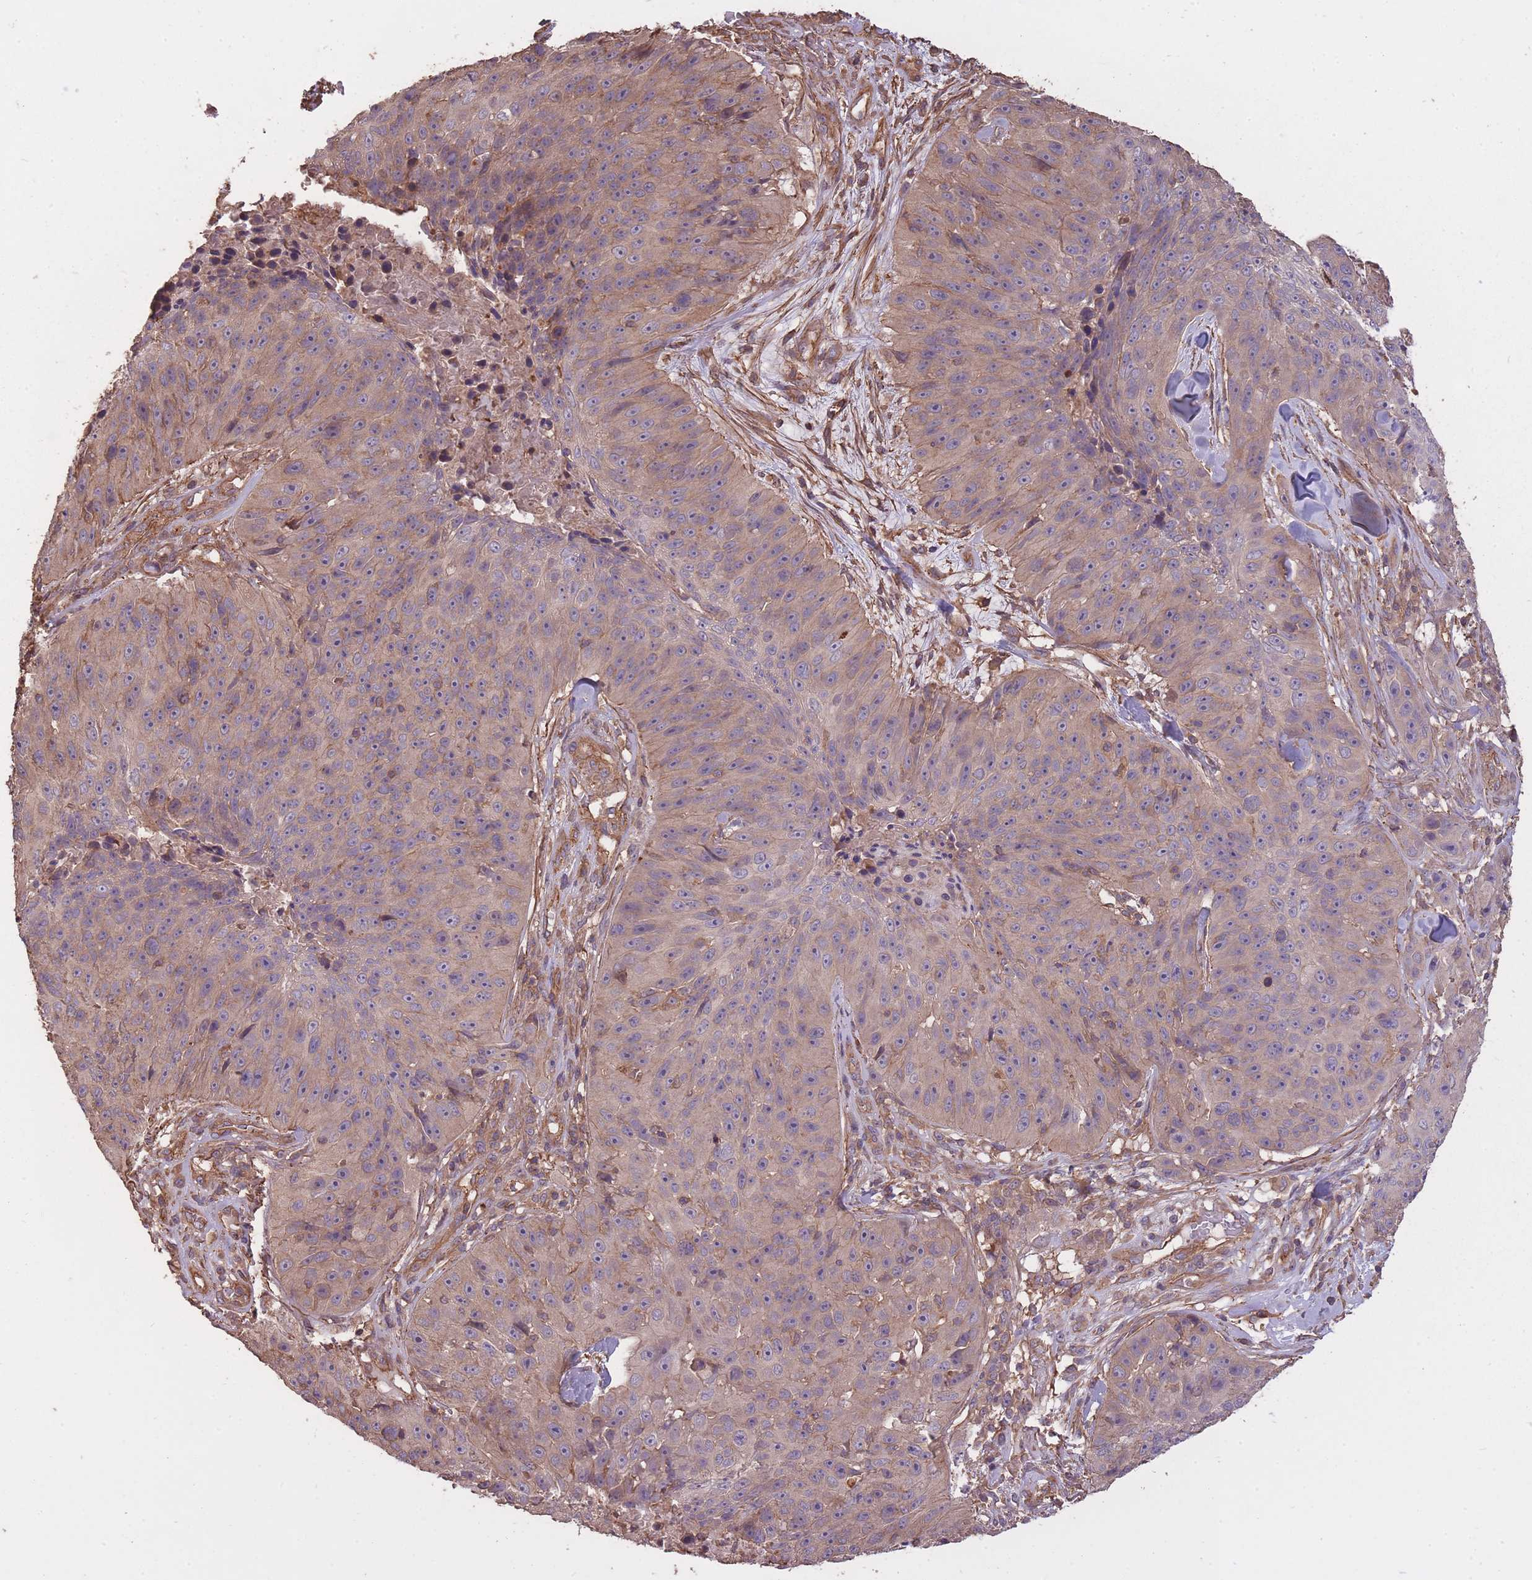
{"staining": {"intensity": "weak", "quantity": "25%-75%", "location": "cytoplasmic/membranous"}, "tissue": "skin cancer", "cell_type": "Tumor cells", "image_type": "cancer", "snomed": [{"axis": "morphology", "description": "Squamous cell carcinoma, NOS"}, {"axis": "topography", "description": "Skin"}], "caption": "Skin squamous cell carcinoma tissue reveals weak cytoplasmic/membranous expression in about 25%-75% of tumor cells, visualized by immunohistochemistry.", "gene": "ARMH3", "patient": {"sex": "female", "age": 87}}